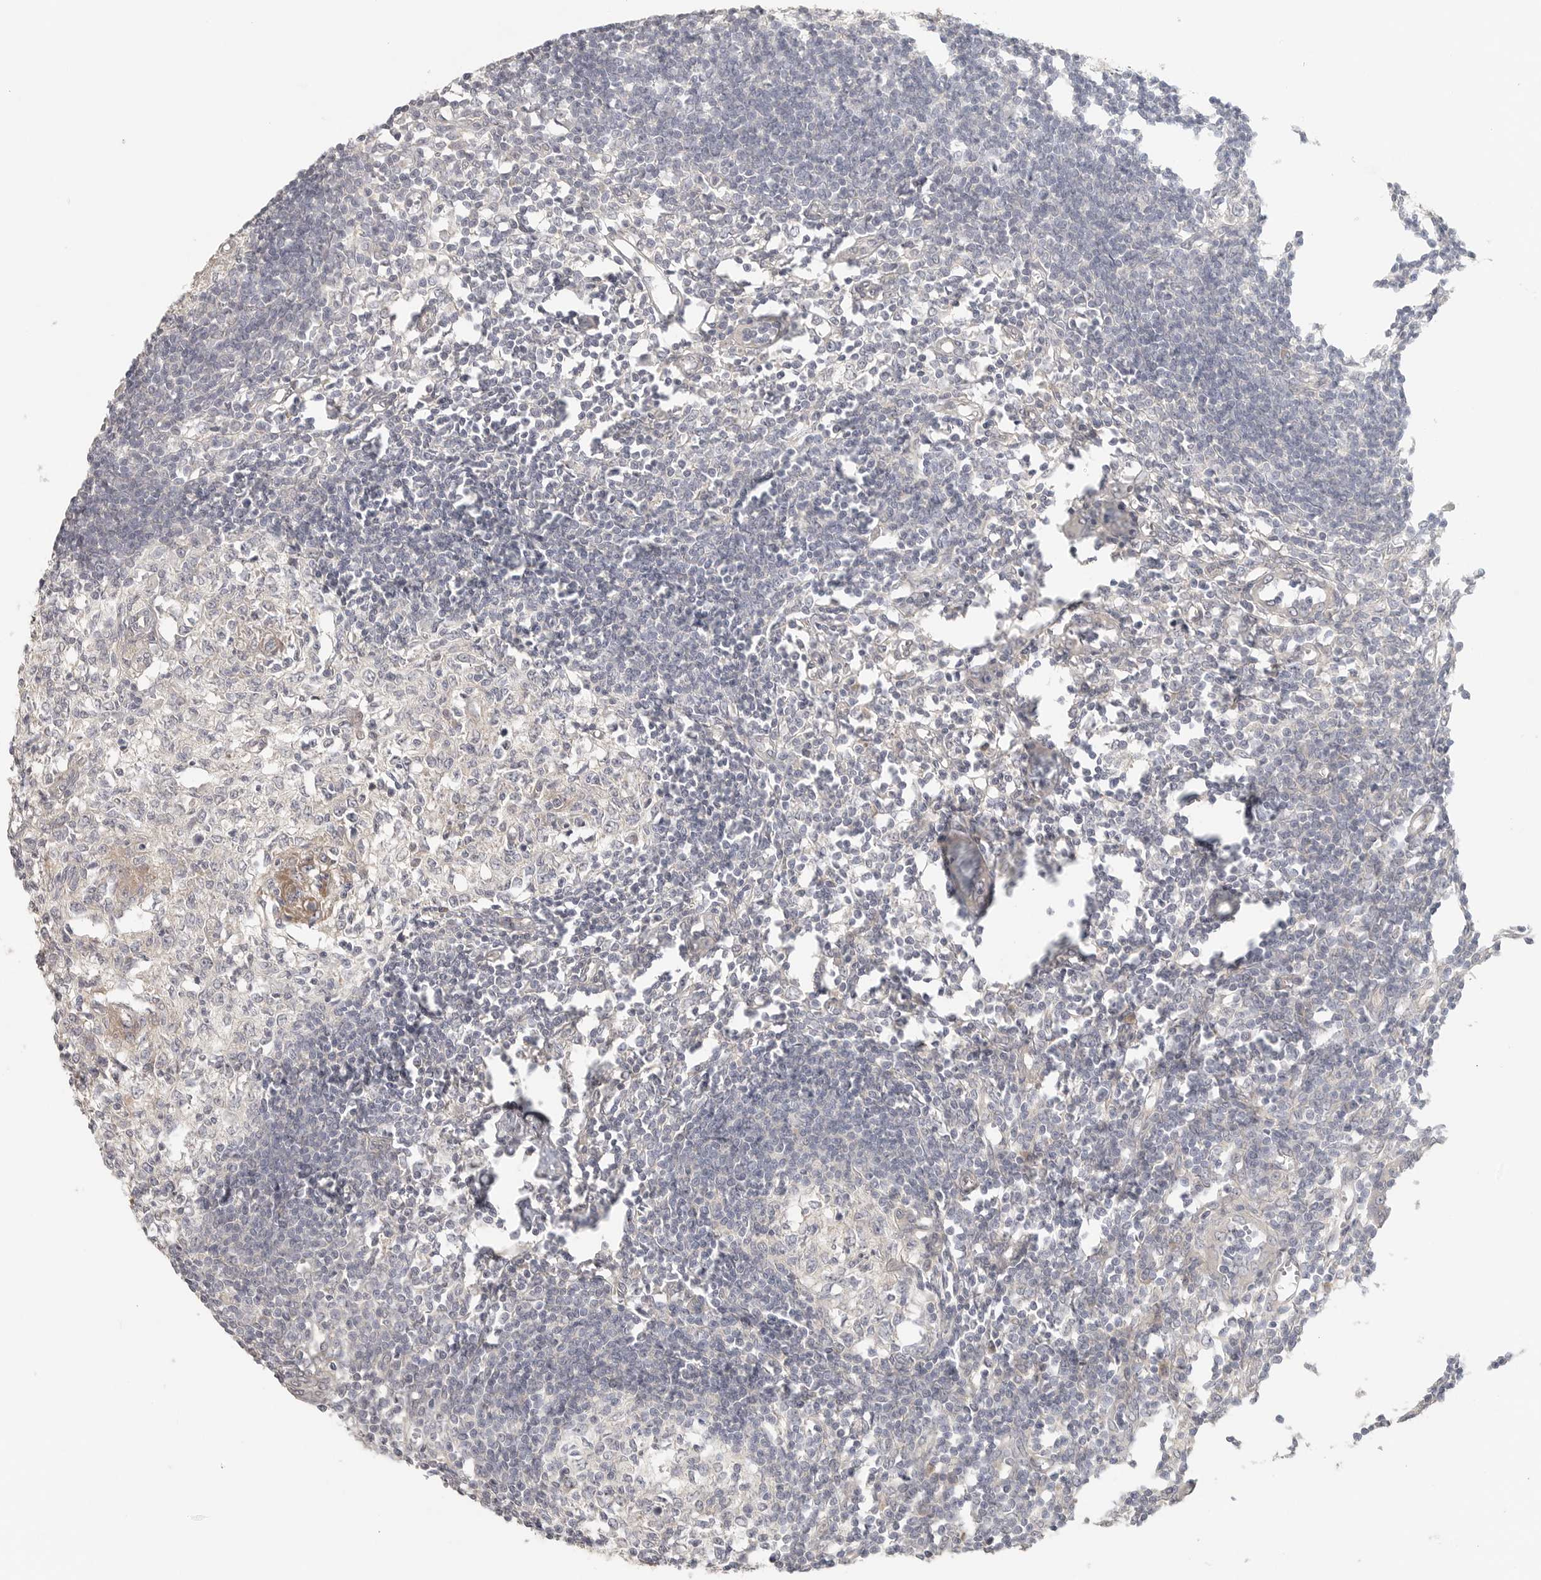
{"staining": {"intensity": "negative", "quantity": "none", "location": "none"}, "tissue": "lymph node", "cell_type": "Germinal center cells", "image_type": "normal", "snomed": [{"axis": "morphology", "description": "Normal tissue, NOS"}, {"axis": "morphology", "description": "Malignant melanoma, Metastatic site"}, {"axis": "topography", "description": "Lymph node"}], "caption": "A histopathology image of lymph node stained for a protein exhibits no brown staining in germinal center cells. (Immunohistochemistry (ihc), brightfield microscopy, high magnification).", "gene": "HDAC6", "patient": {"sex": "male", "age": 41}}